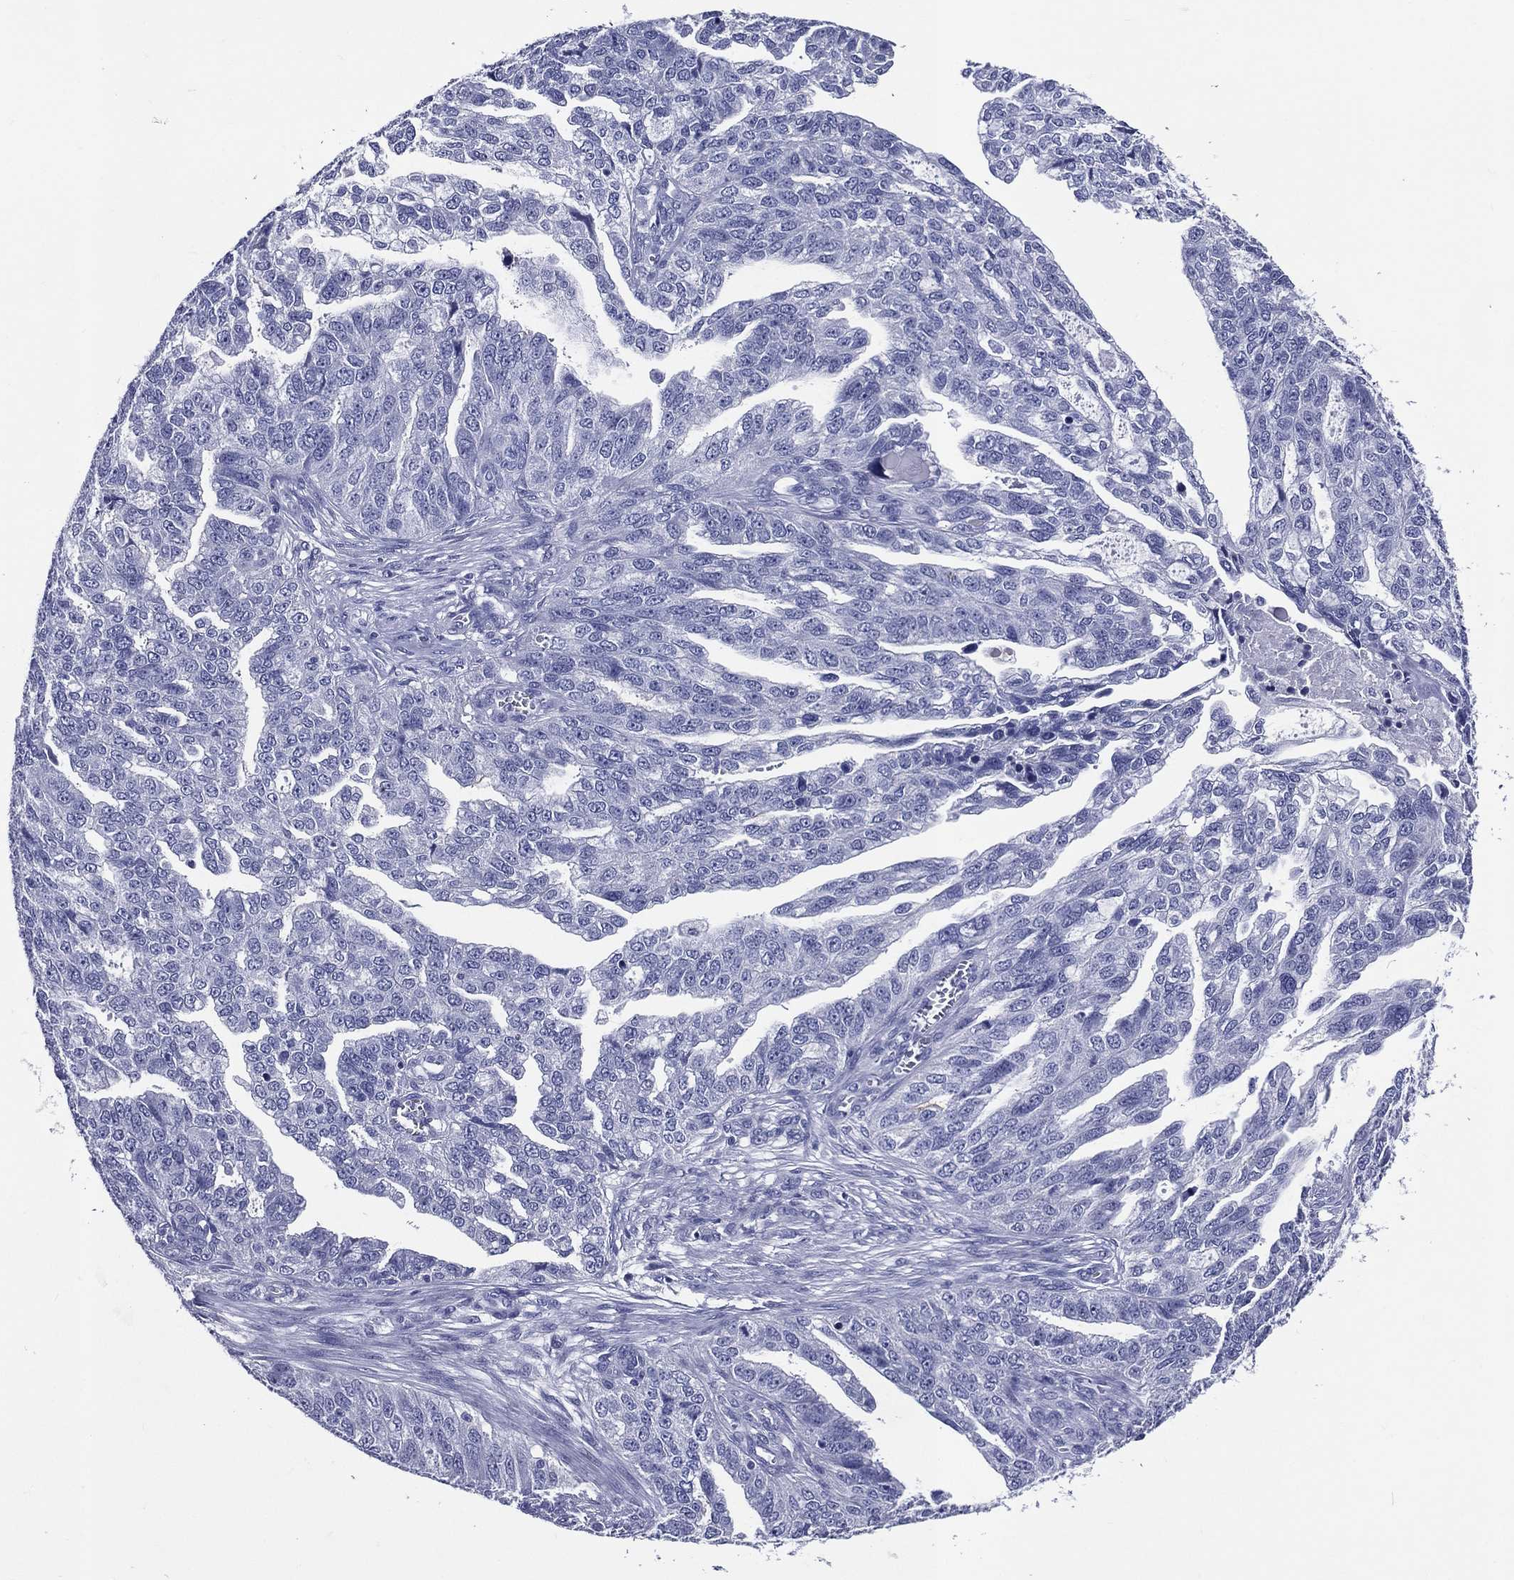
{"staining": {"intensity": "negative", "quantity": "none", "location": "none"}, "tissue": "ovarian cancer", "cell_type": "Tumor cells", "image_type": "cancer", "snomed": [{"axis": "morphology", "description": "Cystadenocarcinoma, serous, NOS"}, {"axis": "topography", "description": "Ovary"}], "caption": "DAB immunohistochemical staining of human ovarian cancer (serous cystadenocarcinoma) exhibits no significant expression in tumor cells. (Brightfield microscopy of DAB (3,3'-diaminobenzidine) immunohistochemistry (IHC) at high magnification).", "gene": "ACE2", "patient": {"sex": "female", "age": 51}}